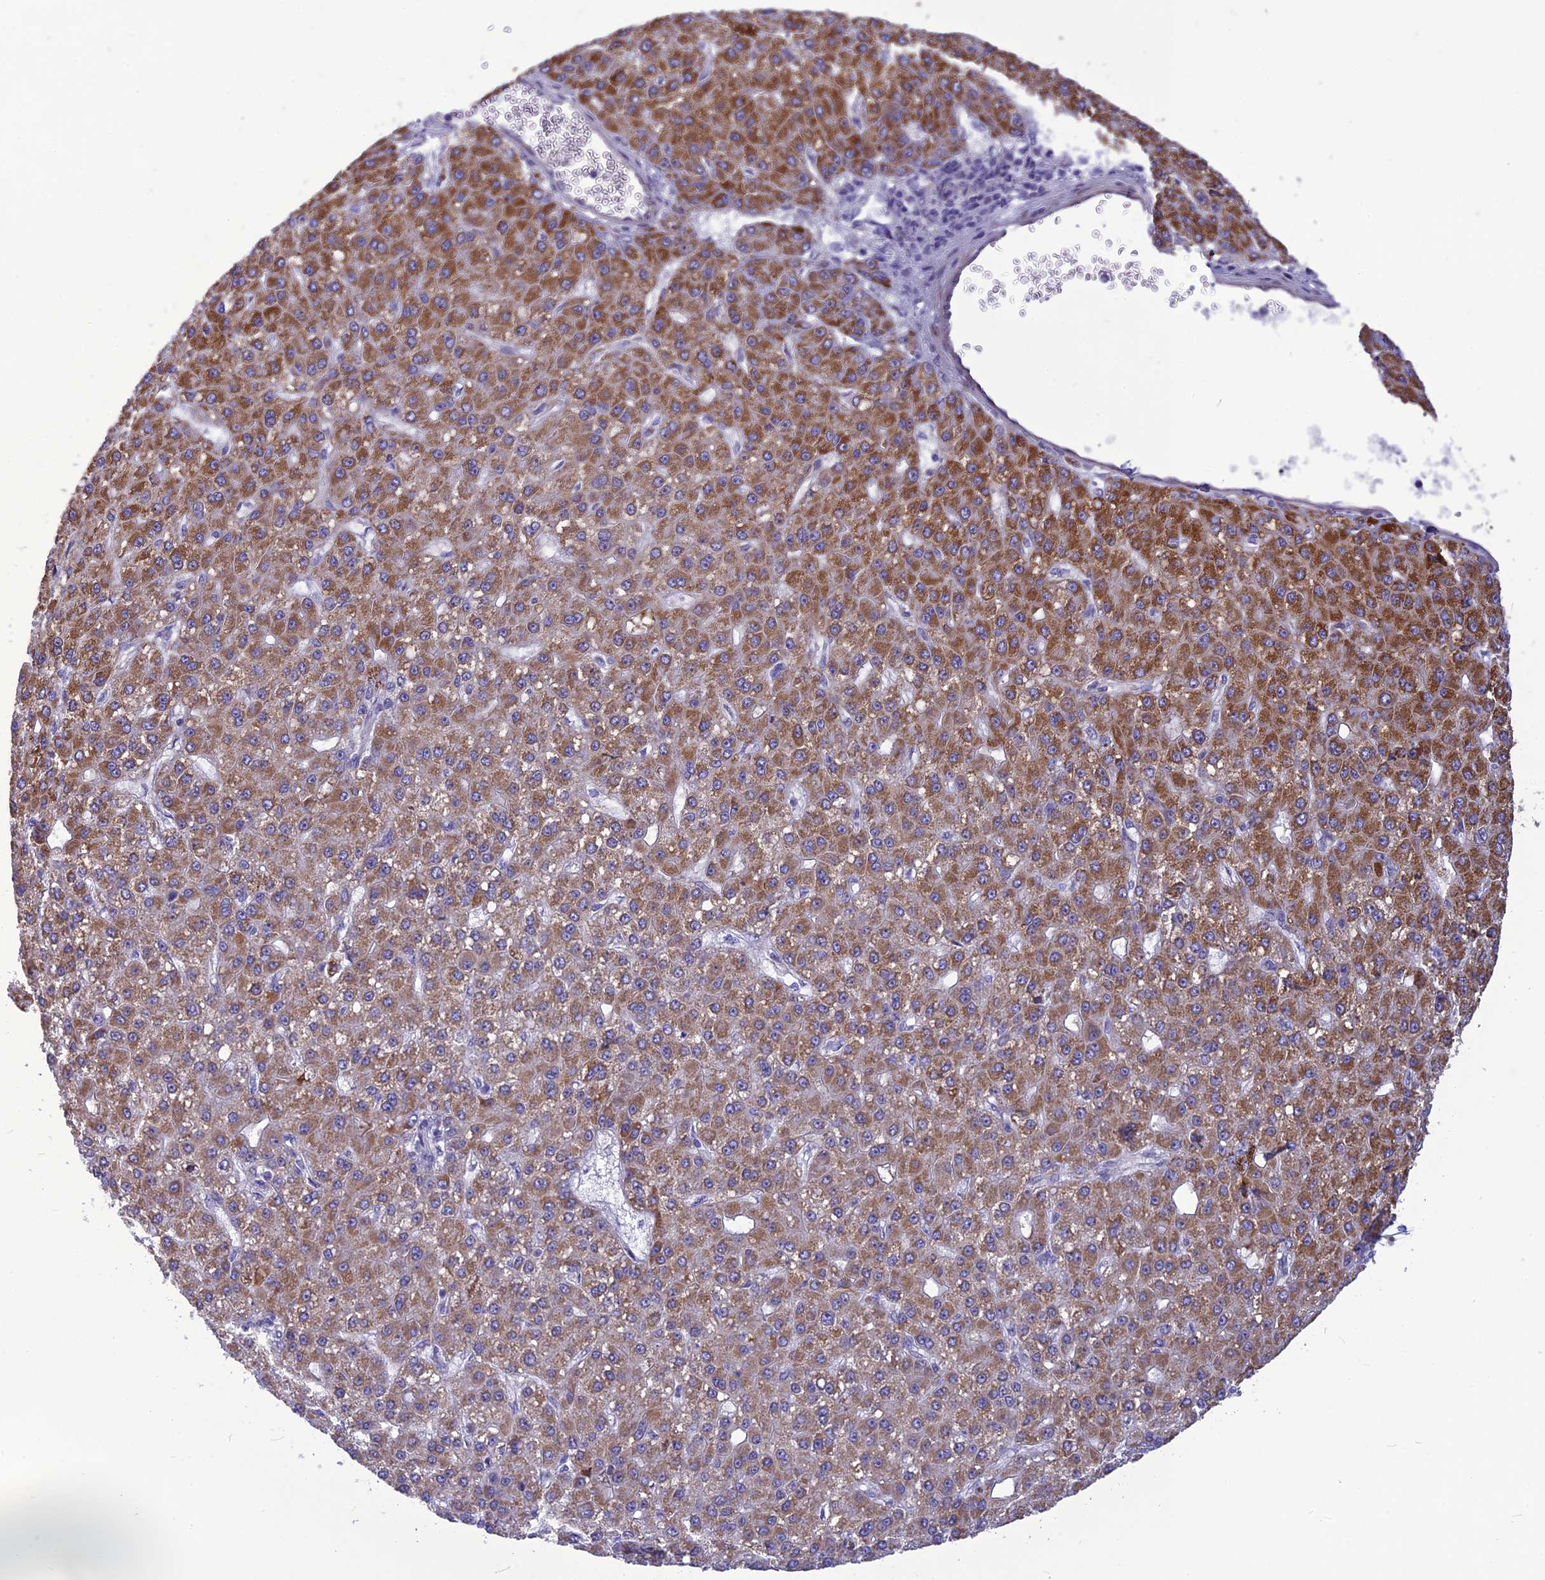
{"staining": {"intensity": "moderate", "quantity": ">75%", "location": "cytoplasmic/membranous"}, "tissue": "liver cancer", "cell_type": "Tumor cells", "image_type": "cancer", "snomed": [{"axis": "morphology", "description": "Carcinoma, Hepatocellular, NOS"}, {"axis": "topography", "description": "Liver"}], "caption": "Protein expression analysis of liver cancer (hepatocellular carcinoma) displays moderate cytoplasmic/membranous positivity in approximately >75% of tumor cells. (brown staining indicates protein expression, while blue staining denotes nuclei).", "gene": "PSMF1", "patient": {"sex": "male", "age": 67}}